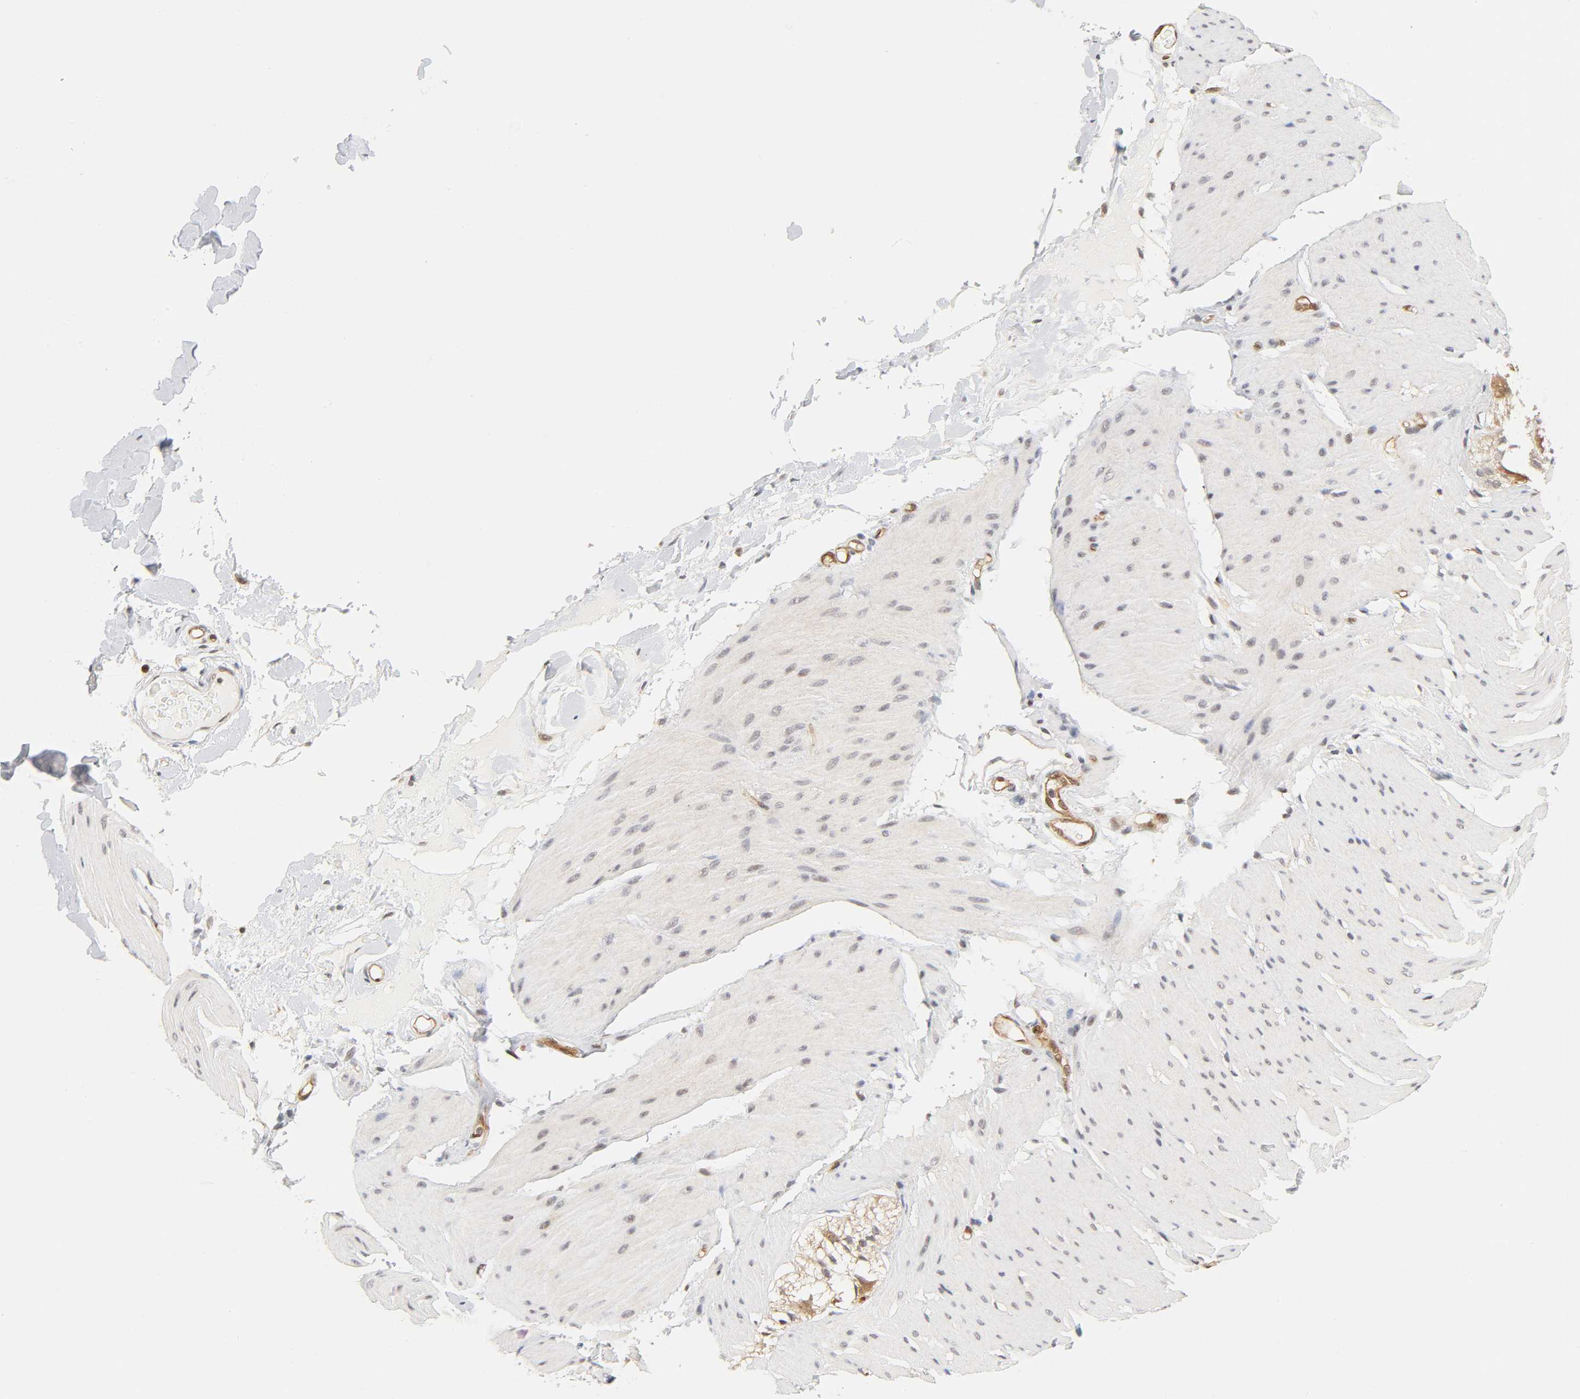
{"staining": {"intensity": "negative", "quantity": "none", "location": "none"}, "tissue": "smooth muscle", "cell_type": "Smooth muscle cells", "image_type": "normal", "snomed": [{"axis": "morphology", "description": "Normal tissue, NOS"}, {"axis": "topography", "description": "Smooth muscle"}, {"axis": "topography", "description": "Colon"}], "caption": "Immunohistochemistry (IHC) photomicrograph of benign human smooth muscle stained for a protein (brown), which displays no positivity in smooth muscle cells.", "gene": "CDC37", "patient": {"sex": "male", "age": 67}}